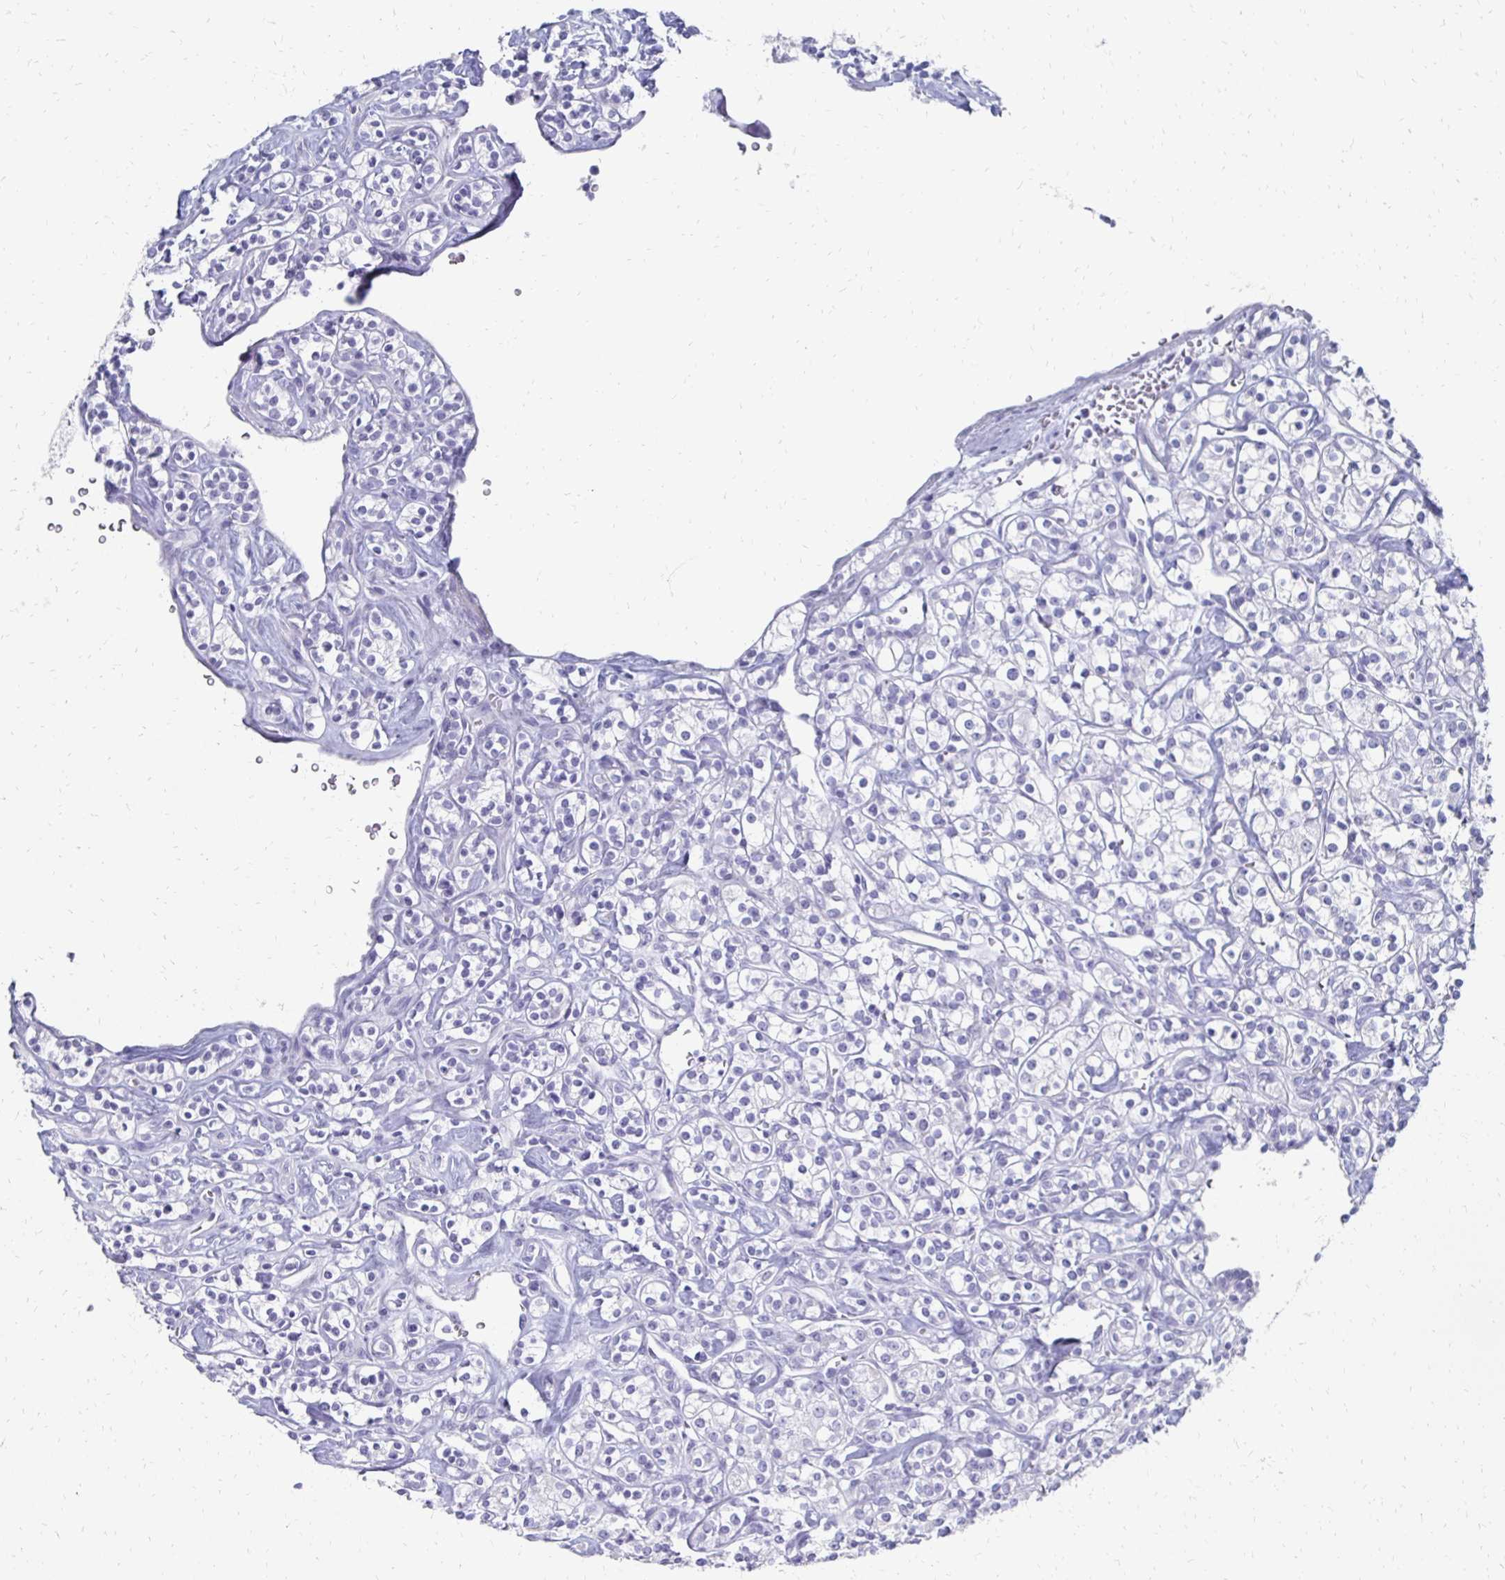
{"staining": {"intensity": "negative", "quantity": "none", "location": "none"}, "tissue": "renal cancer", "cell_type": "Tumor cells", "image_type": "cancer", "snomed": [{"axis": "morphology", "description": "Adenocarcinoma, NOS"}, {"axis": "topography", "description": "Kidney"}], "caption": "Immunohistochemical staining of human renal cancer shows no significant staining in tumor cells. The staining is performed using DAB (3,3'-diaminobenzidine) brown chromogen with nuclei counter-stained in using hematoxylin.", "gene": "SYCP3", "patient": {"sex": "male", "age": 77}}